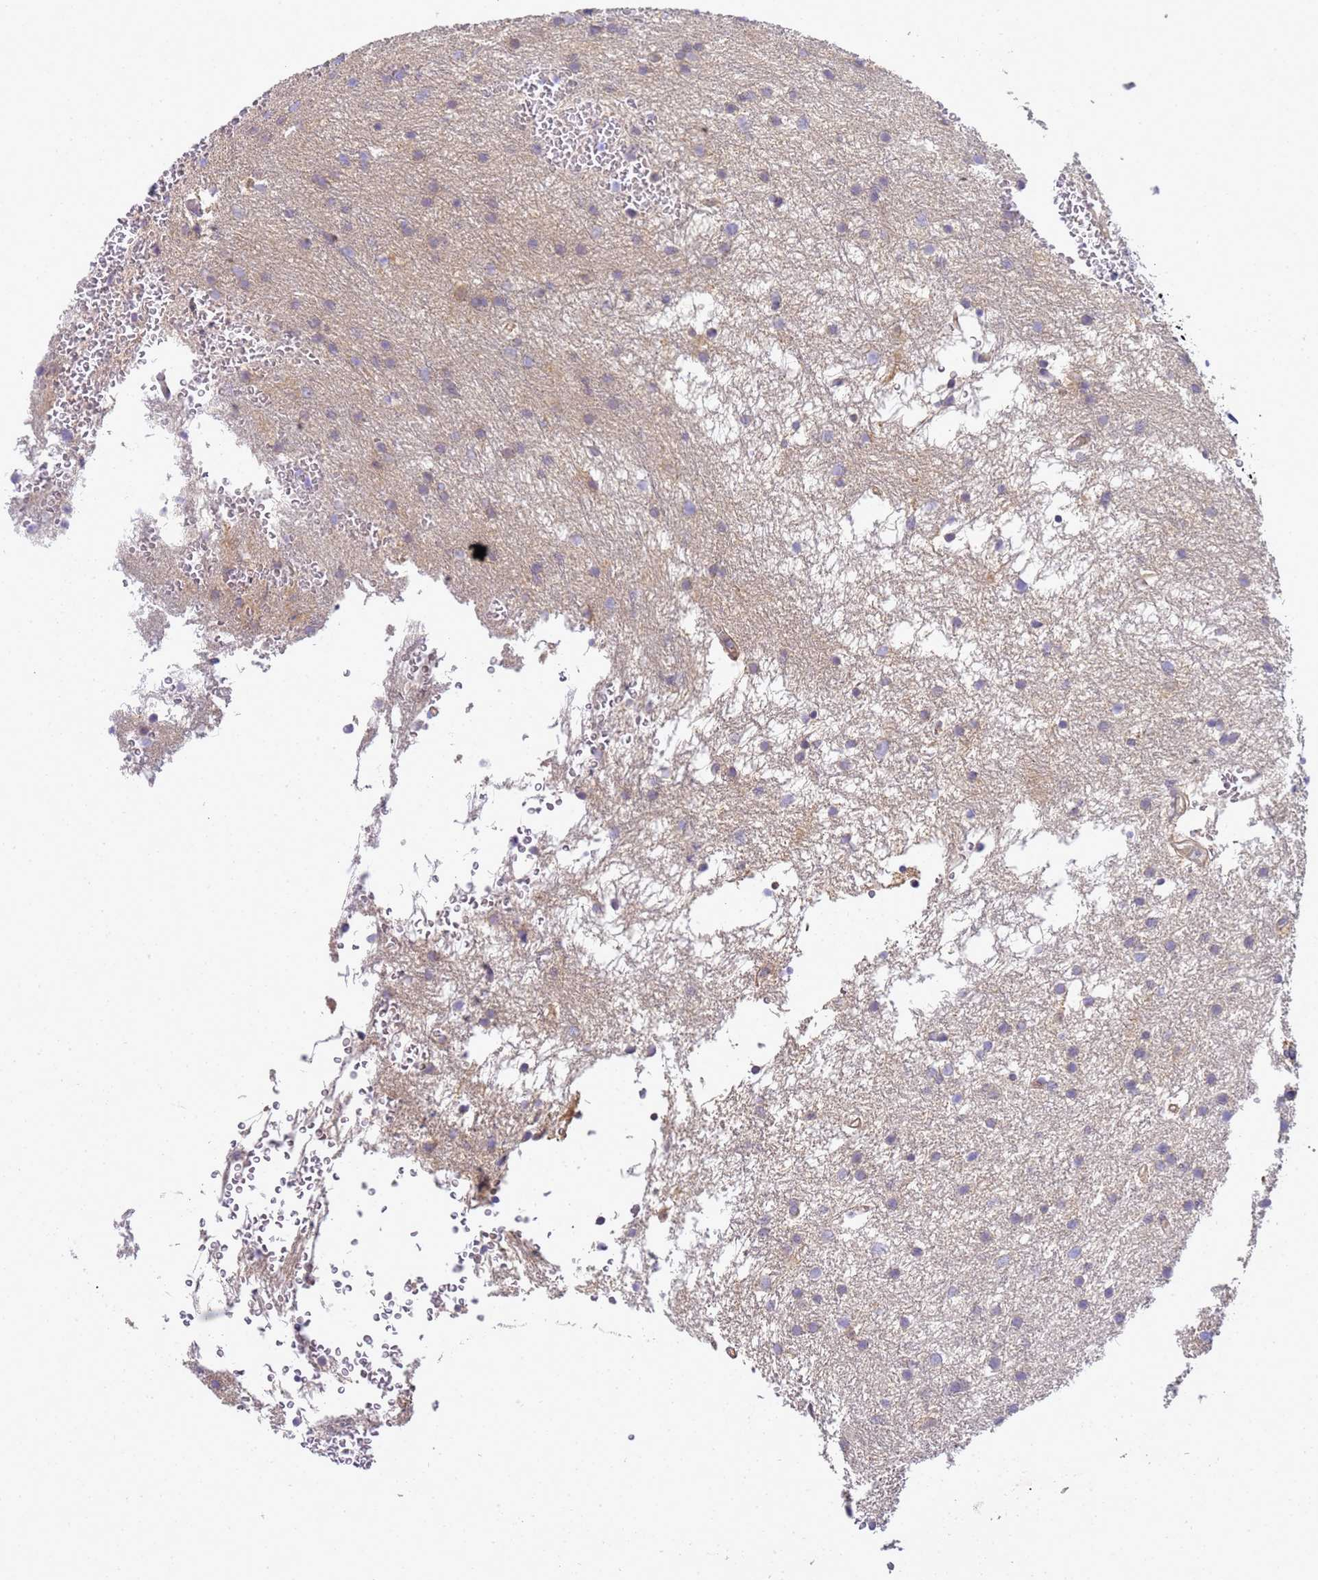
{"staining": {"intensity": "negative", "quantity": "none", "location": "none"}, "tissue": "glioma", "cell_type": "Tumor cells", "image_type": "cancer", "snomed": [{"axis": "morphology", "description": "Glioma, malignant, High grade"}, {"axis": "topography", "description": "Cerebral cortex"}], "caption": "Micrograph shows no significant protein expression in tumor cells of malignant glioma (high-grade).", "gene": "TBCD", "patient": {"sex": "female", "age": 36}}